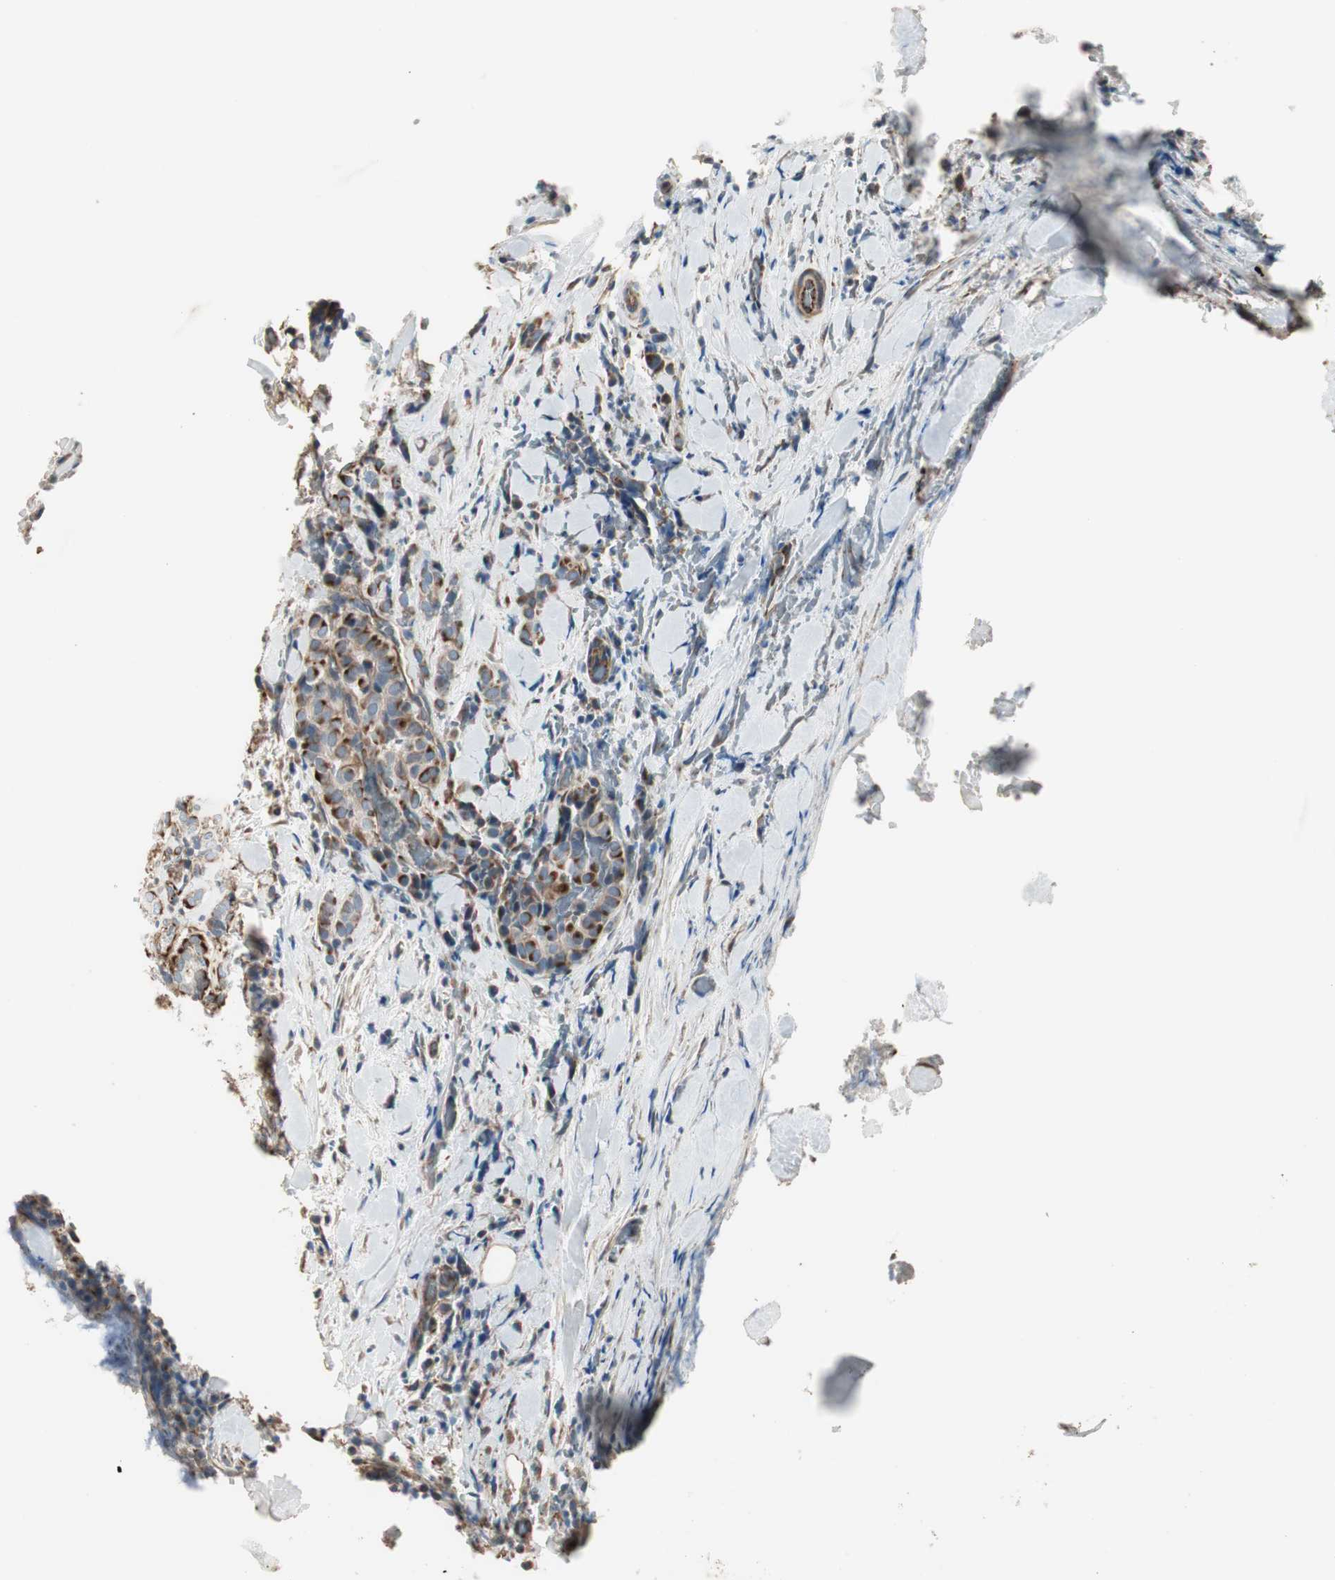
{"staining": {"intensity": "moderate", "quantity": "25%-75%", "location": "cytoplasmic/membranous"}, "tissue": "thyroid cancer", "cell_type": "Tumor cells", "image_type": "cancer", "snomed": [{"axis": "morphology", "description": "Normal tissue, NOS"}, {"axis": "morphology", "description": "Papillary adenocarcinoma, NOS"}, {"axis": "topography", "description": "Thyroid gland"}], "caption": "The micrograph shows staining of thyroid papillary adenocarcinoma, revealing moderate cytoplasmic/membranous protein expression (brown color) within tumor cells.", "gene": "SRCIN1", "patient": {"sex": "female", "age": 30}}